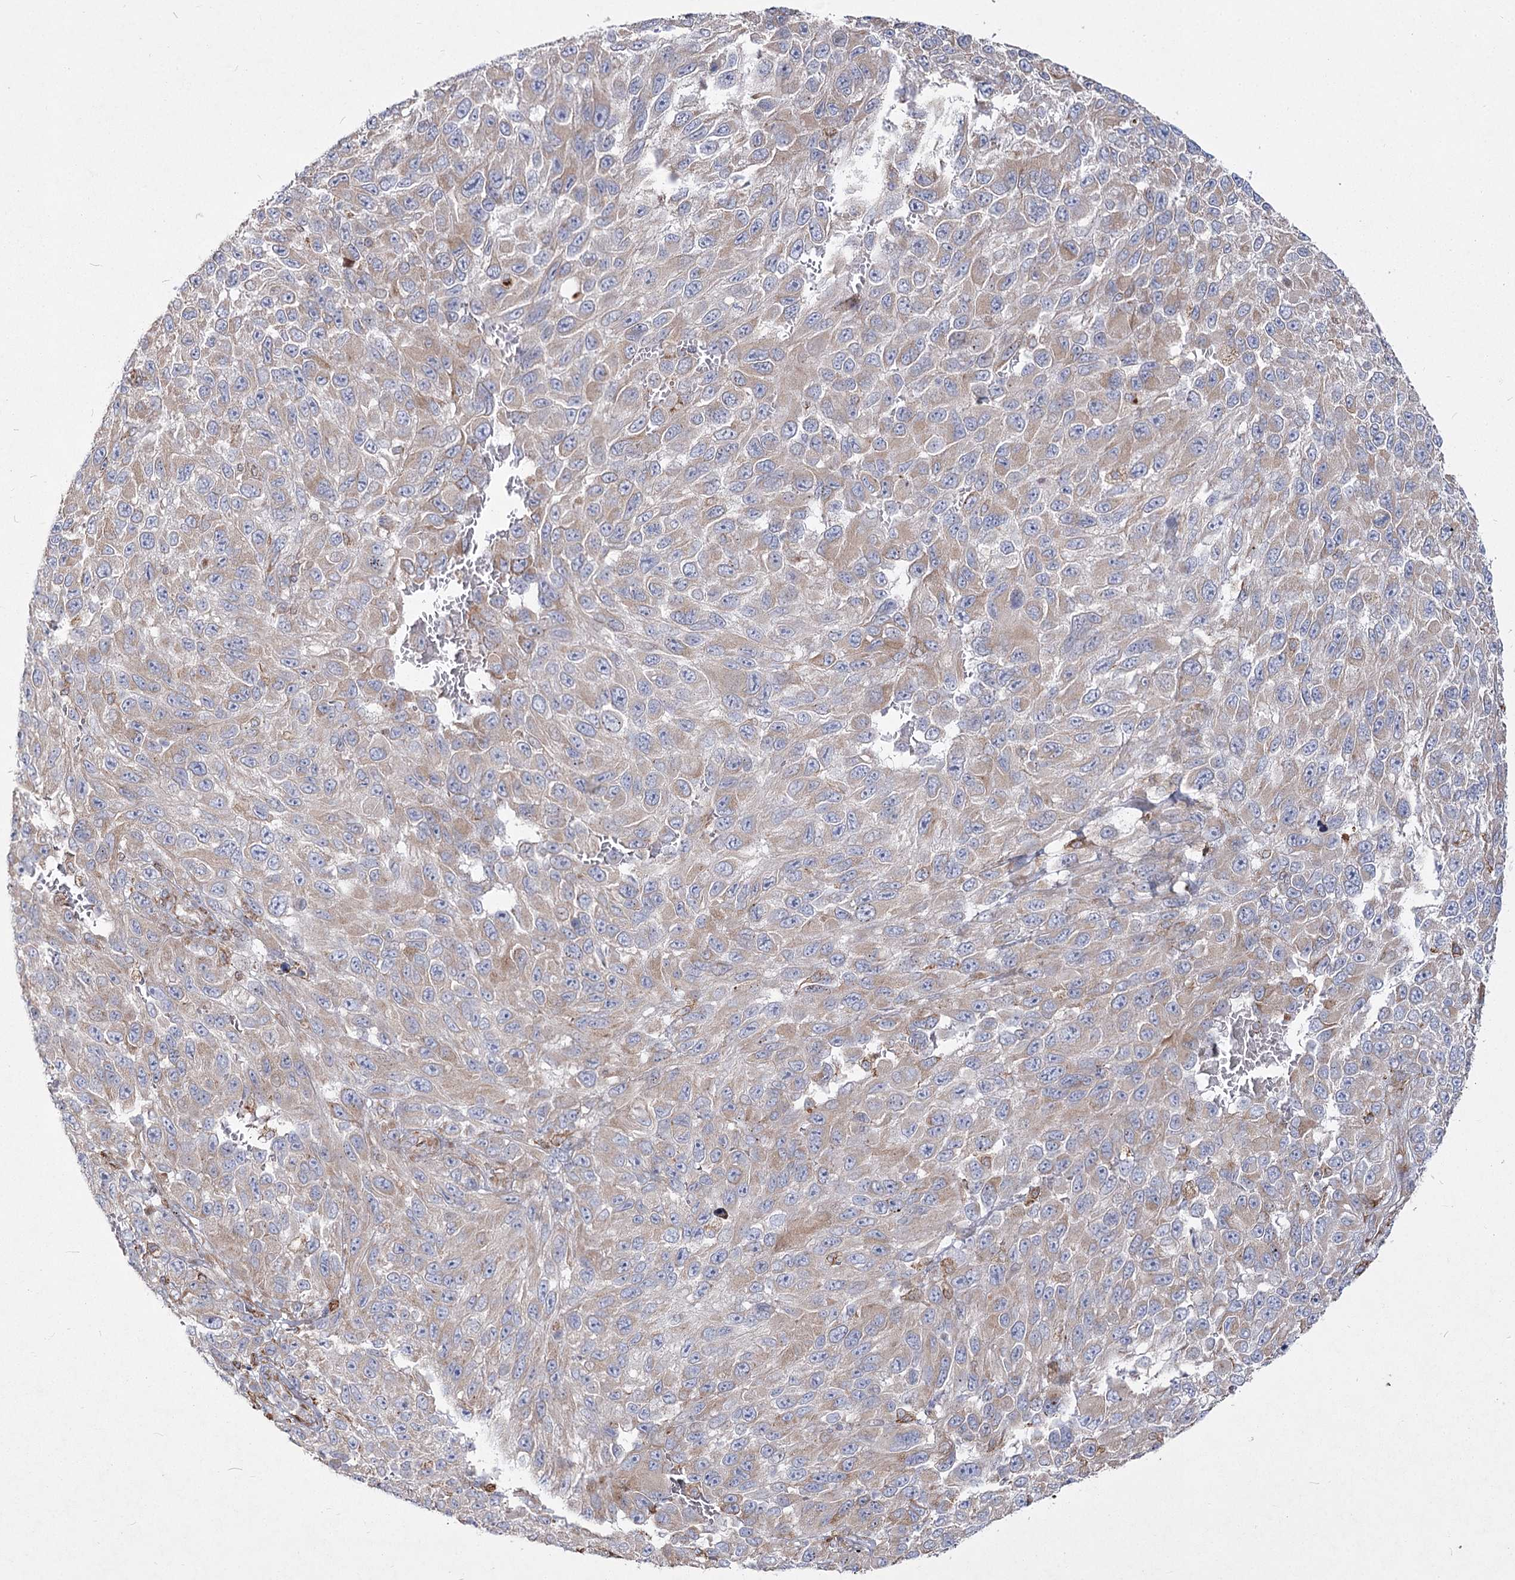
{"staining": {"intensity": "weak", "quantity": "25%-75%", "location": "cytoplasmic/membranous"}, "tissue": "melanoma", "cell_type": "Tumor cells", "image_type": "cancer", "snomed": [{"axis": "morphology", "description": "Malignant melanoma, NOS"}, {"axis": "topography", "description": "Skin"}], "caption": "Weak cytoplasmic/membranous staining is seen in approximately 25%-75% of tumor cells in malignant melanoma. The protein of interest is shown in brown color, while the nuclei are stained blue.", "gene": "NHLRC2", "patient": {"sex": "female", "age": 96}}